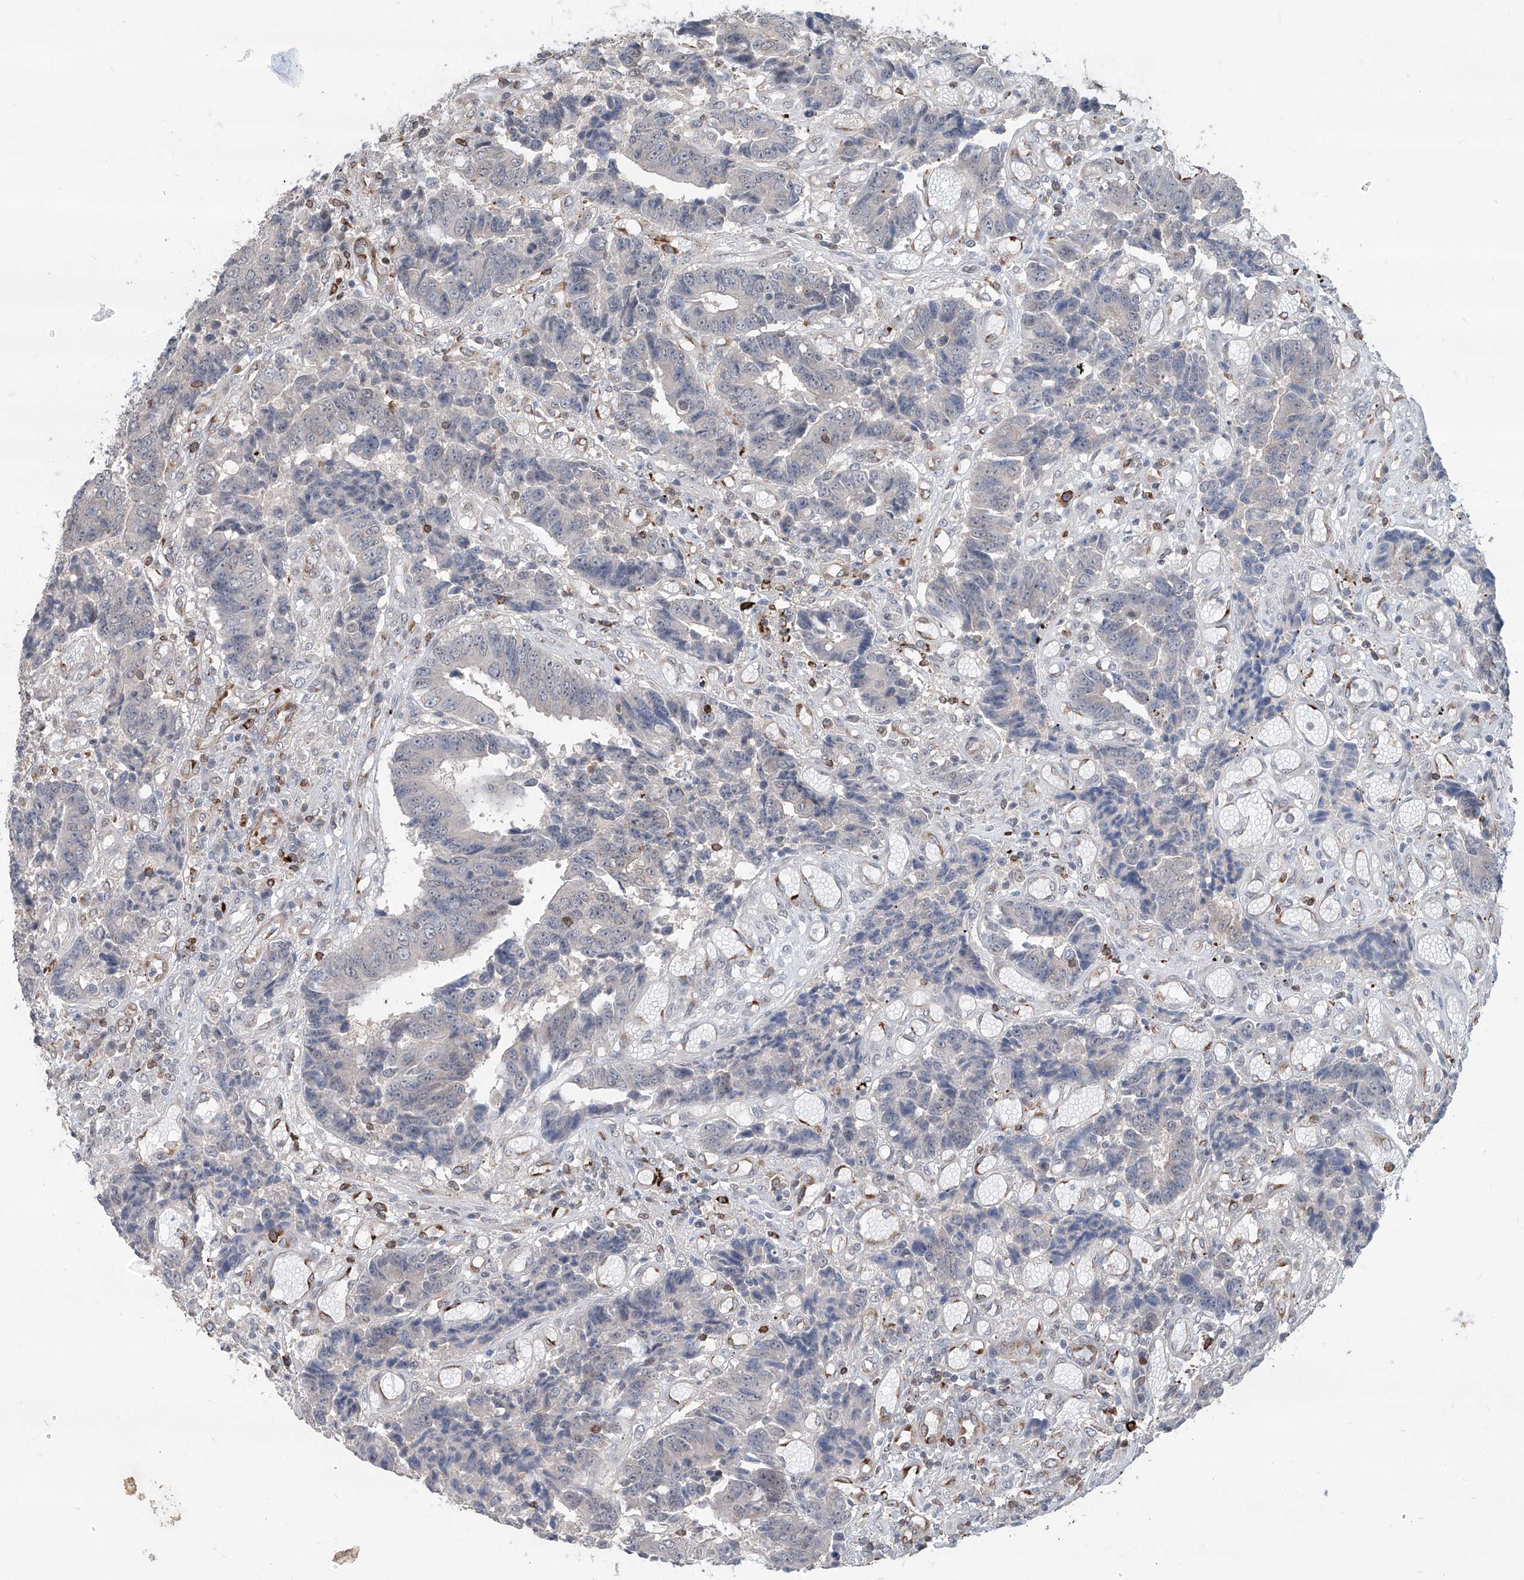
{"staining": {"intensity": "negative", "quantity": "none", "location": "none"}, "tissue": "colorectal cancer", "cell_type": "Tumor cells", "image_type": "cancer", "snomed": [{"axis": "morphology", "description": "Adenocarcinoma, NOS"}, {"axis": "topography", "description": "Rectum"}], "caption": "Colorectal cancer (adenocarcinoma) stained for a protein using immunohistochemistry (IHC) reveals no positivity tumor cells.", "gene": "ZBTB48", "patient": {"sex": "male", "age": 84}}